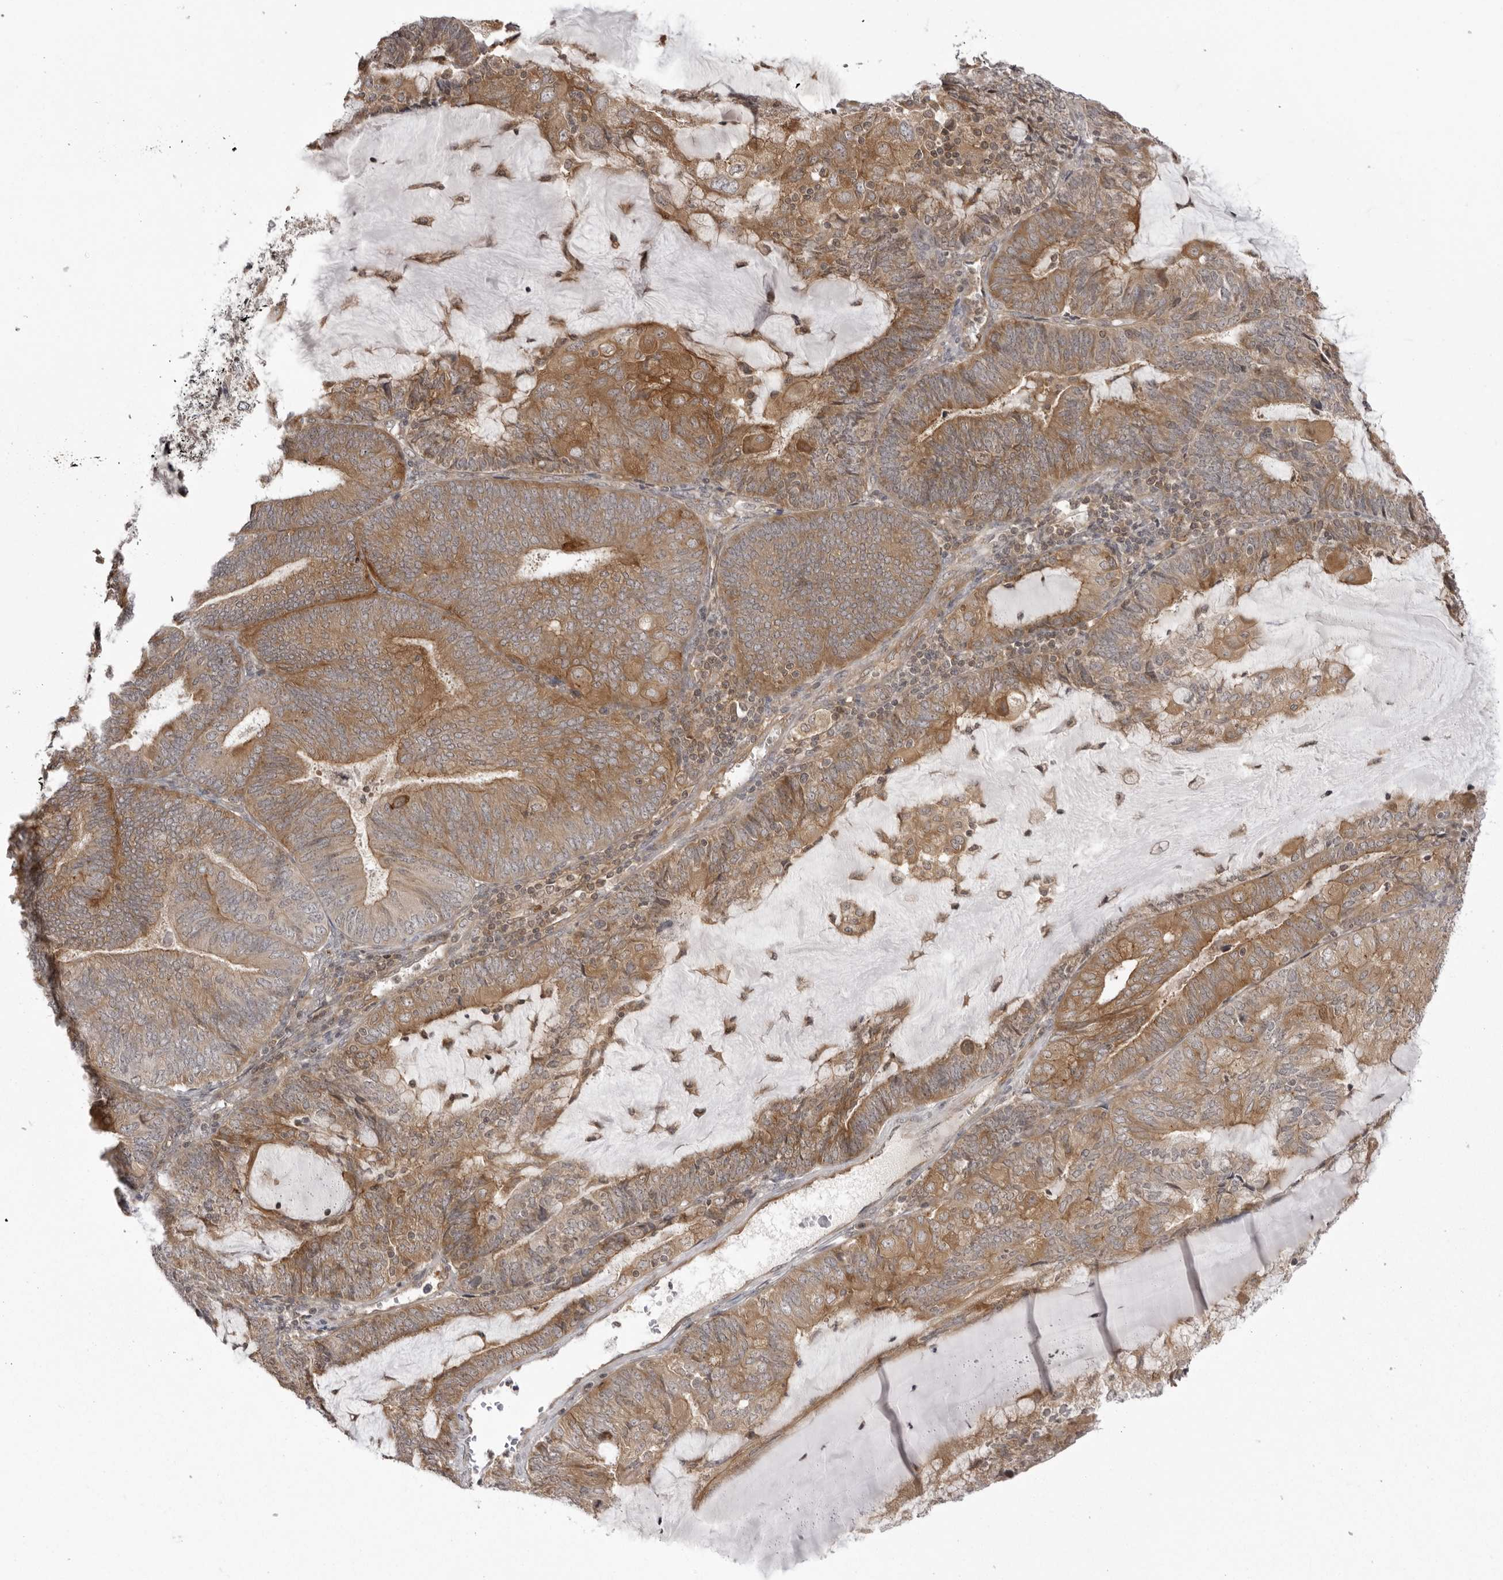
{"staining": {"intensity": "moderate", "quantity": ">75%", "location": "cytoplasmic/membranous"}, "tissue": "endometrial cancer", "cell_type": "Tumor cells", "image_type": "cancer", "snomed": [{"axis": "morphology", "description": "Adenocarcinoma, NOS"}, {"axis": "topography", "description": "Endometrium"}], "caption": "Immunohistochemical staining of adenocarcinoma (endometrial) exhibits moderate cytoplasmic/membranous protein positivity in about >75% of tumor cells.", "gene": "USP43", "patient": {"sex": "female", "age": 81}}